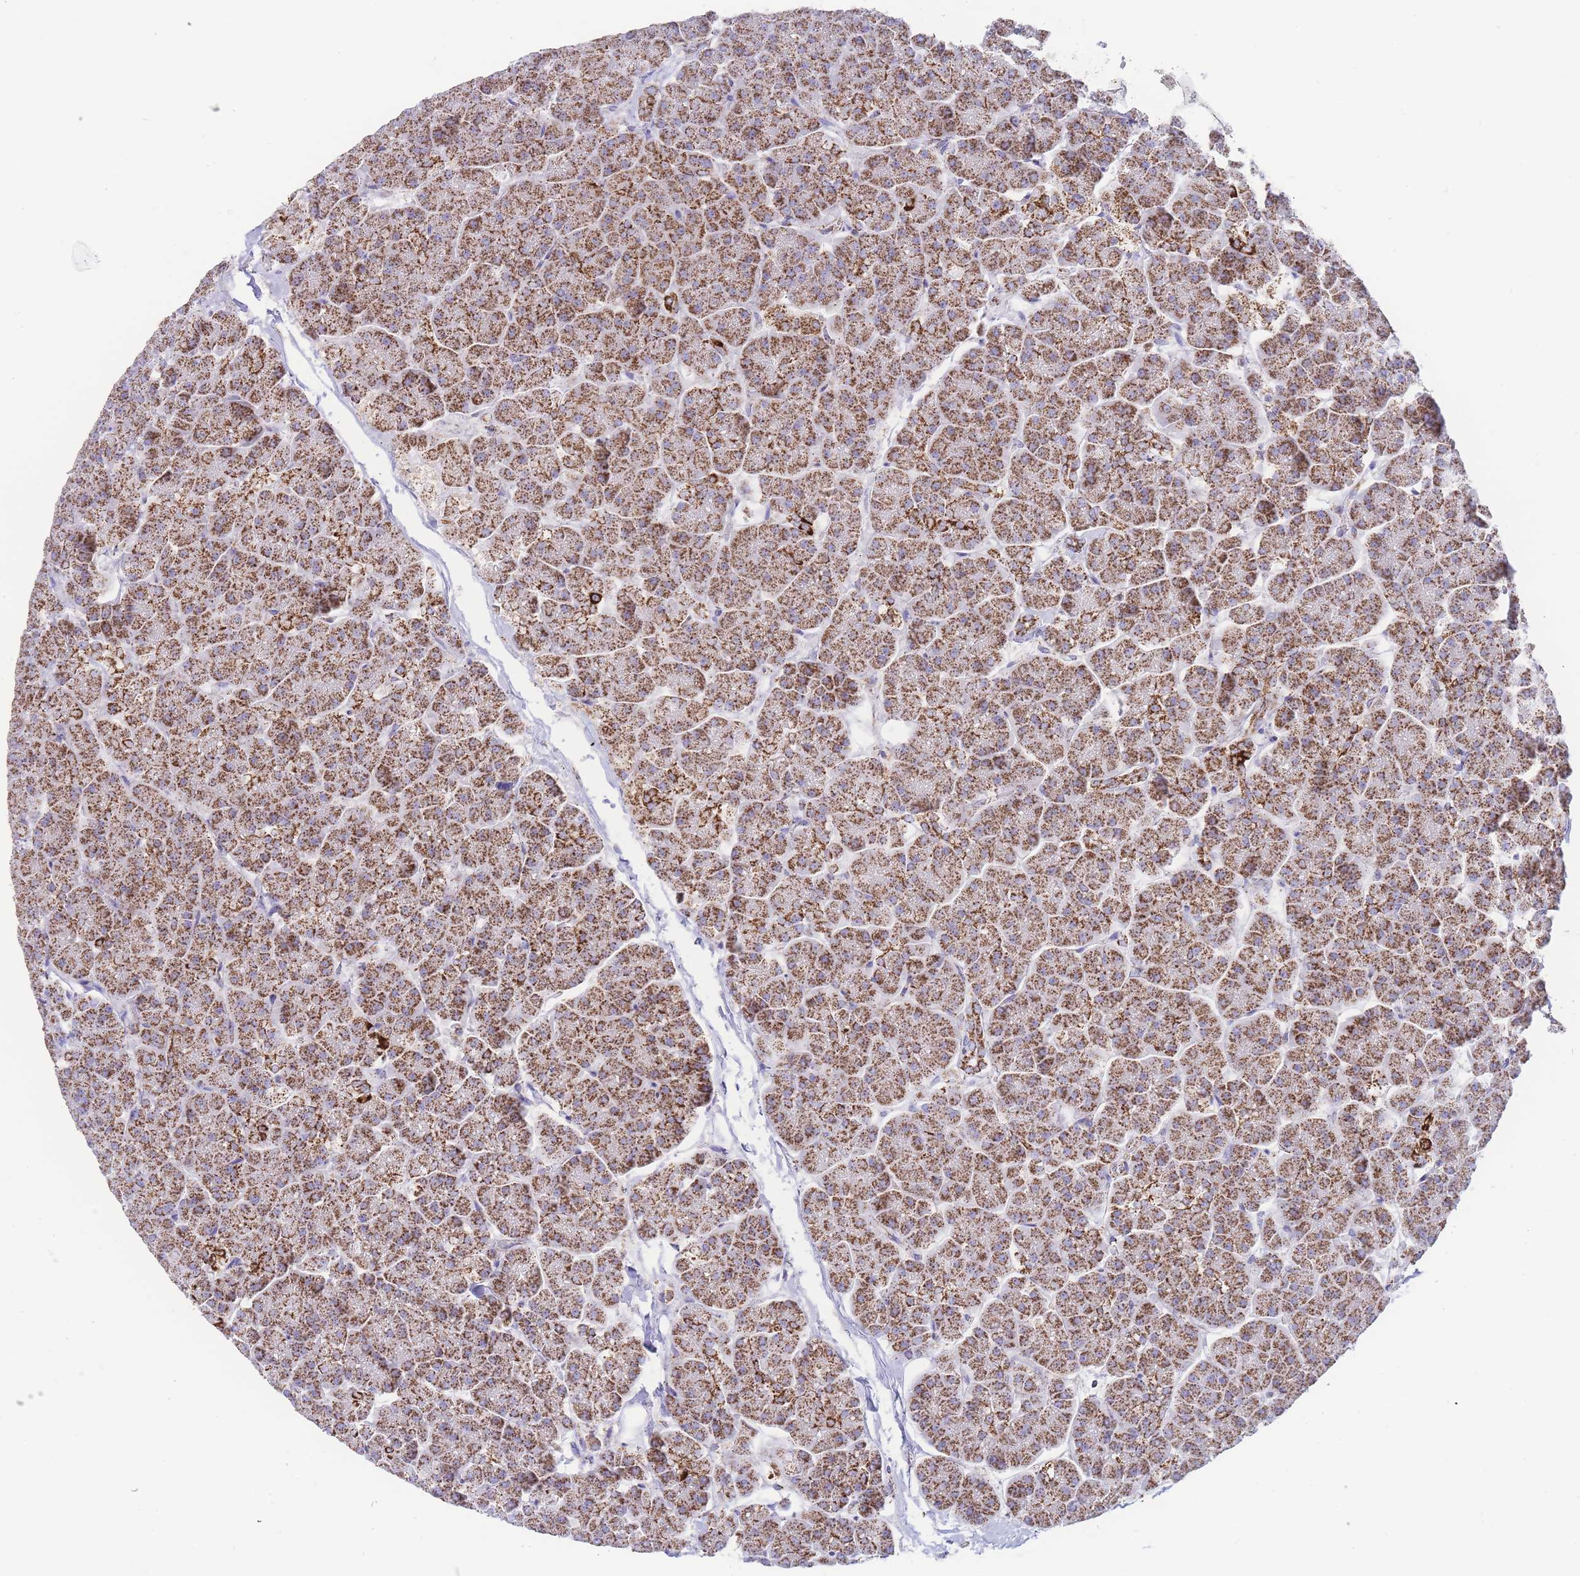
{"staining": {"intensity": "strong", "quantity": ">75%", "location": "cytoplasmic/membranous"}, "tissue": "pancreas", "cell_type": "Exocrine glandular cells", "image_type": "normal", "snomed": [{"axis": "morphology", "description": "Normal tissue, NOS"}, {"axis": "topography", "description": "Pancreas"}, {"axis": "topography", "description": "Peripheral nerve tissue"}], "caption": "Exocrine glandular cells exhibit high levels of strong cytoplasmic/membranous positivity in about >75% of cells in normal pancreas. (Brightfield microscopy of DAB IHC at high magnification).", "gene": "GSTM1", "patient": {"sex": "male", "age": 54}}